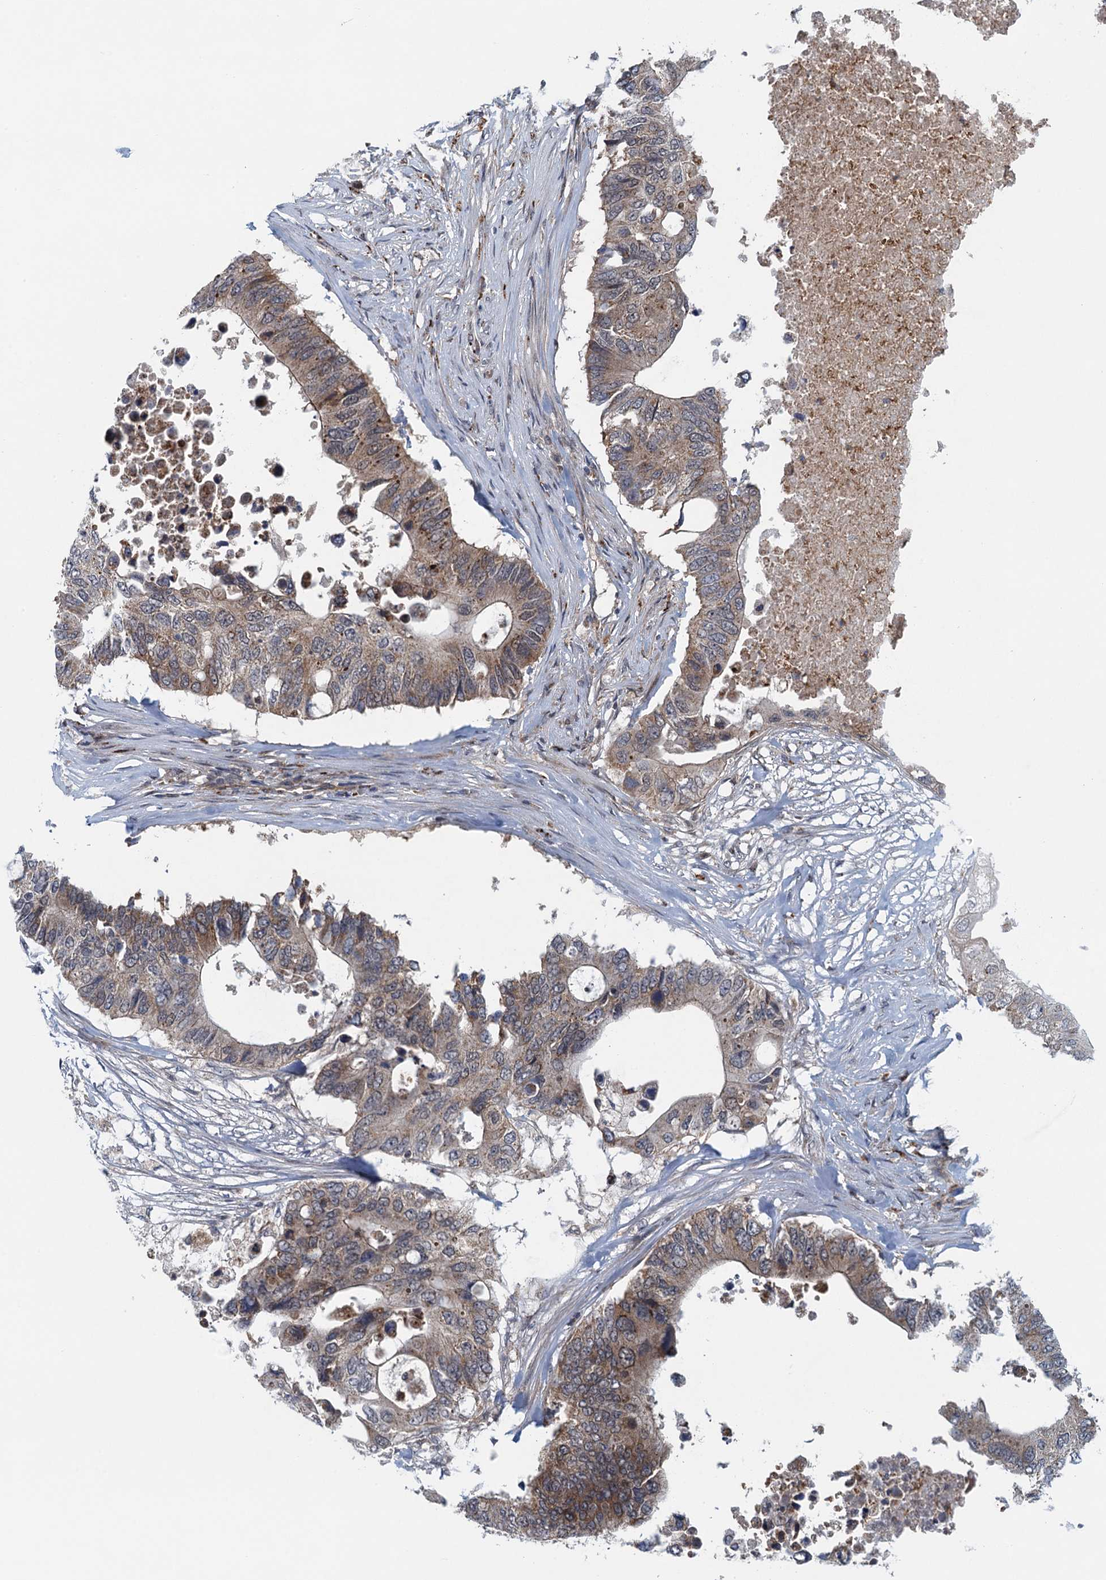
{"staining": {"intensity": "weak", "quantity": "25%-75%", "location": "cytoplasmic/membranous"}, "tissue": "colorectal cancer", "cell_type": "Tumor cells", "image_type": "cancer", "snomed": [{"axis": "morphology", "description": "Adenocarcinoma, NOS"}, {"axis": "topography", "description": "Colon"}], "caption": "Protein staining demonstrates weak cytoplasmic/membranous positivity in approximately 25%-75% of tumor cells in adenocarcinoma (colorectal).", "gene": "NLRP10", "patient": {"sex": "male", "age": 71}}